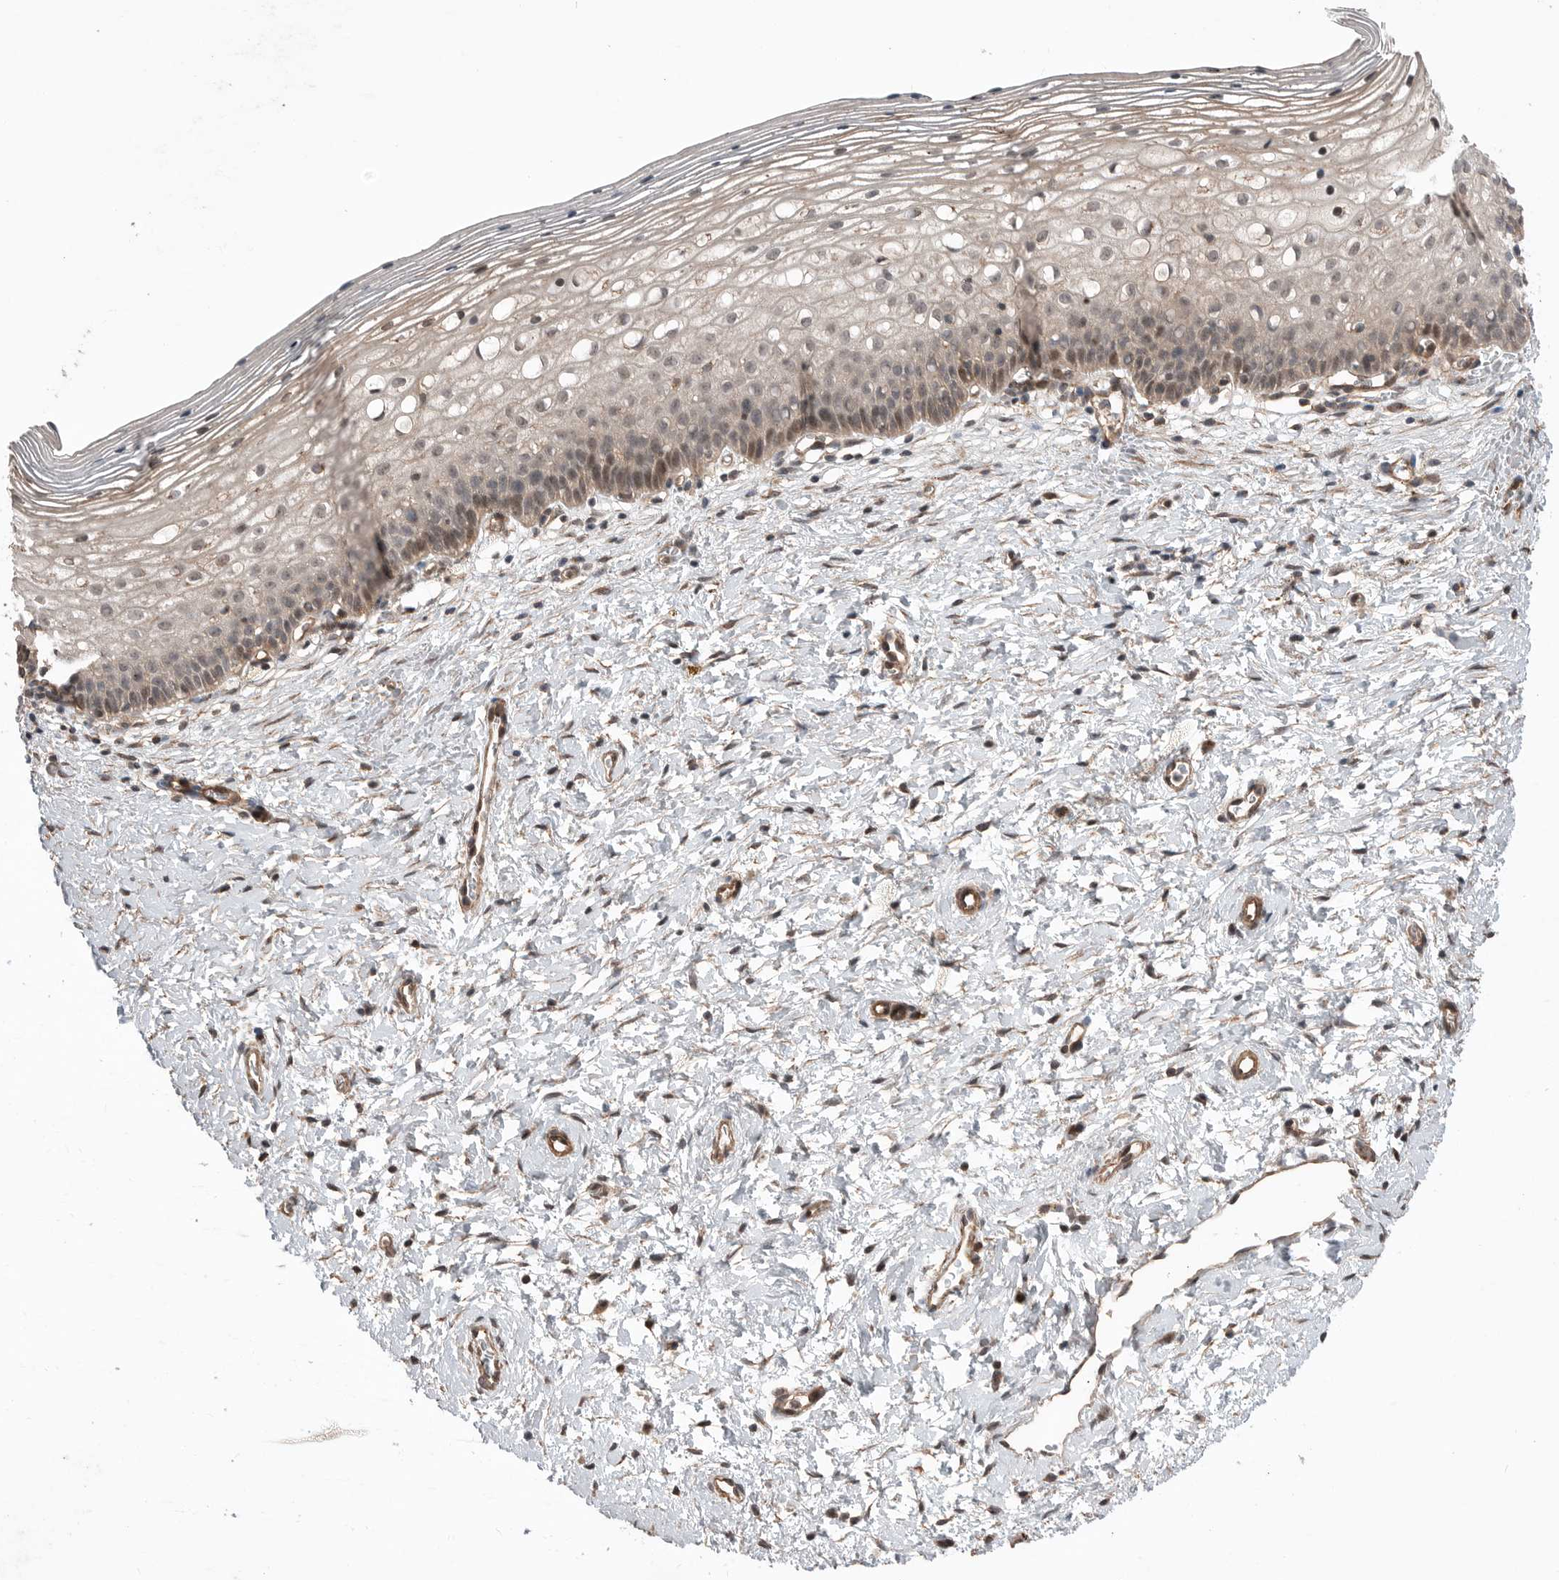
{"staining": {"intensity": "weak", "quantity": "<25%", "location": "cytoplasmic/membranous"}, "tissue": "cervix", "cell_type": "Squamous epithelial cells", "image_type": "normal", "snomed": [{"axis": "morphology", "description": "Normal tissue, NOS"}, {"axis": "topography", "description": "Cervix"}], "caption": "IHC image of normal cervix: human cervix stained with DAB (3,3'-diaminobenzidine) exhibits no significant protein staining in squamous epithelial cells.", "gene": "PEAK1", "patient": {"sex": "female", "age": 72}}